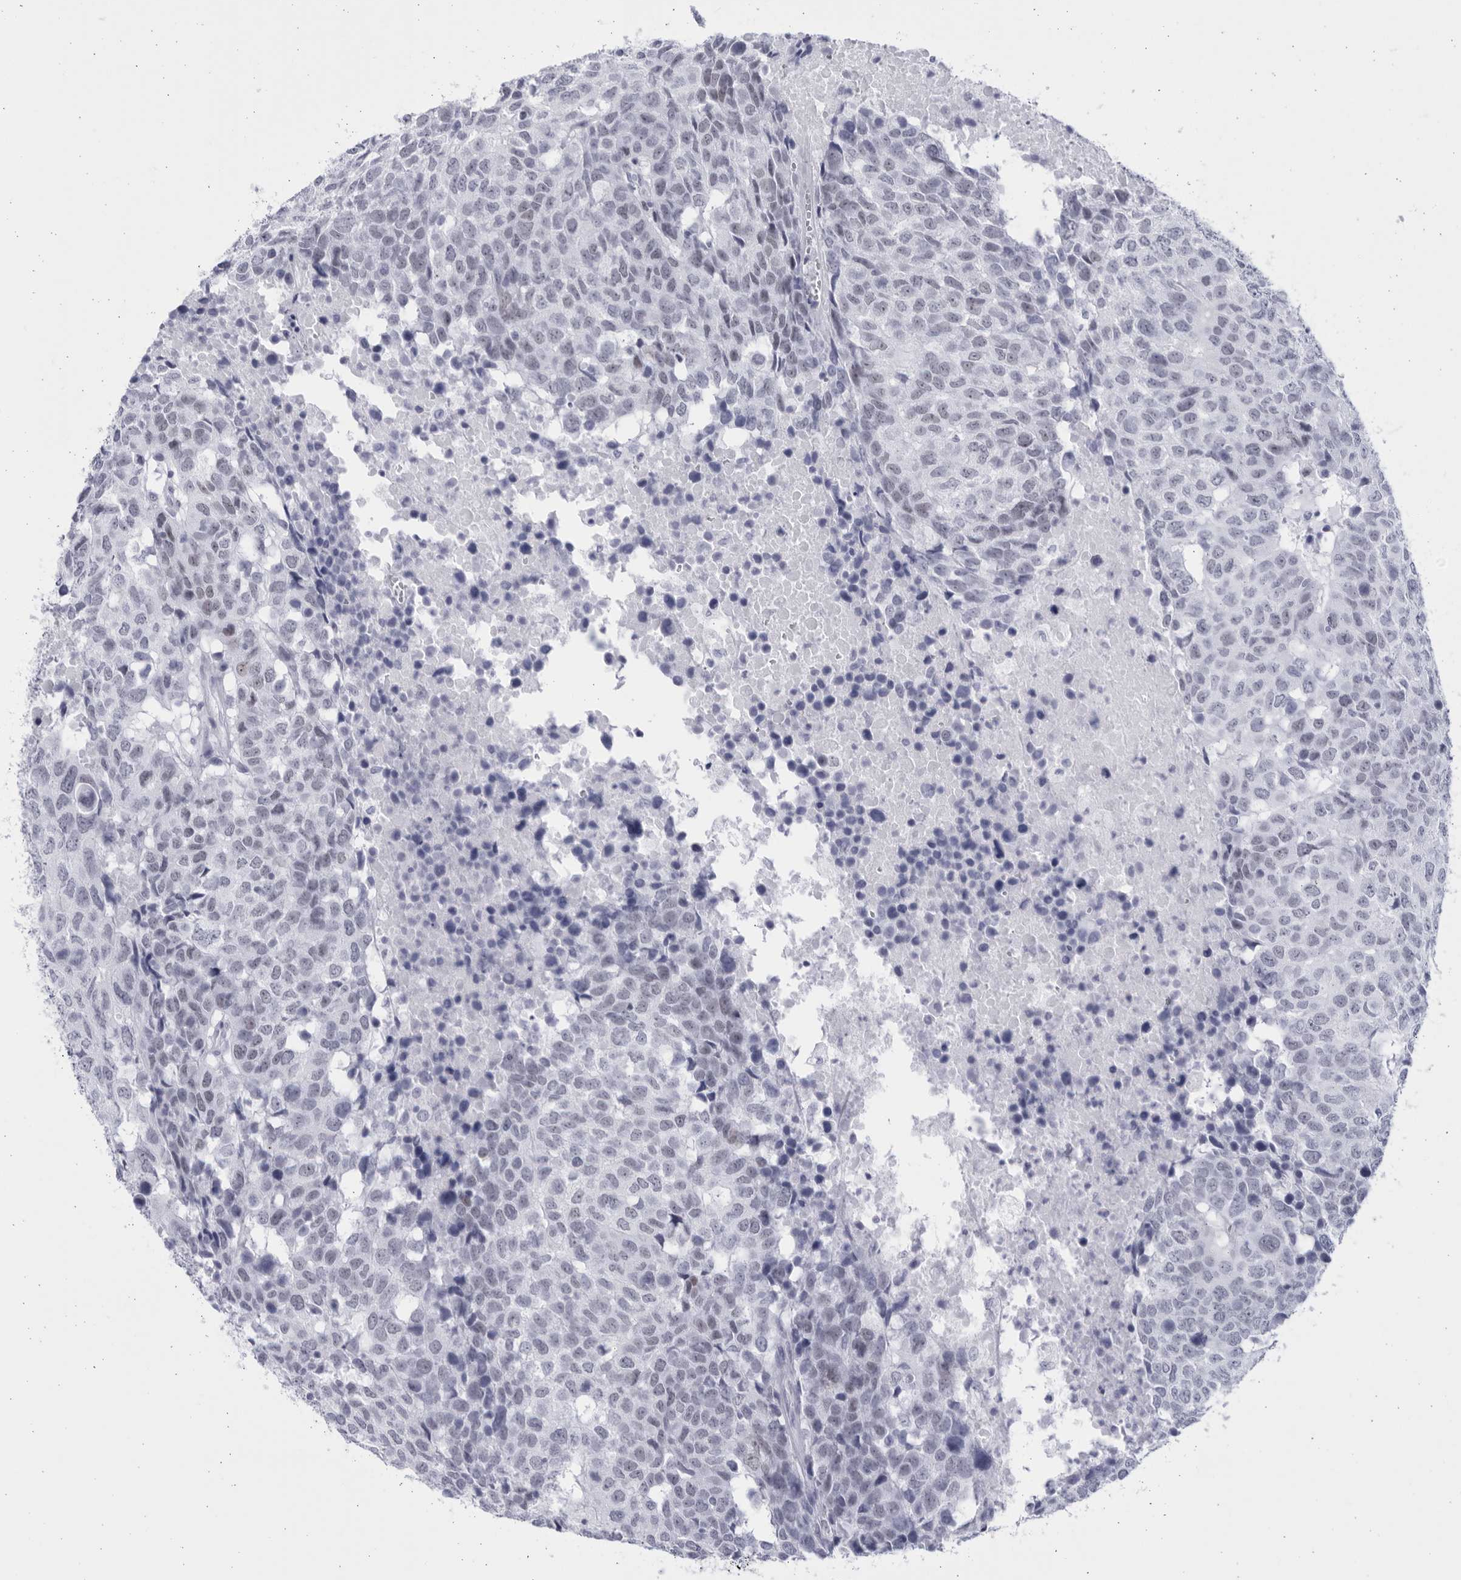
{"staining": {"intensity": "weak", "quantity": "<25%", "location": "nuclear"}, "tissue": "head and neck cancer", "cell_type": "Tumor cells", "image_type": "cancer", "snomed": [{"axis": "morphology", "description": "Squamous cell carcinoma, NOS"}, {"axis": "topography", "description": "Head-Neck"}], "caption": "High power microscopy histopathology image of an IHC photomicrograph of head and neck squamous cell carcinoma, revealing no significant expression in tumor cells. (DAB (3,3'-diaminobenzidine) IHC with hematoxylin counter stain).", "gene": "CCDC181", "patient": {"sex": "male", "age": 66}}